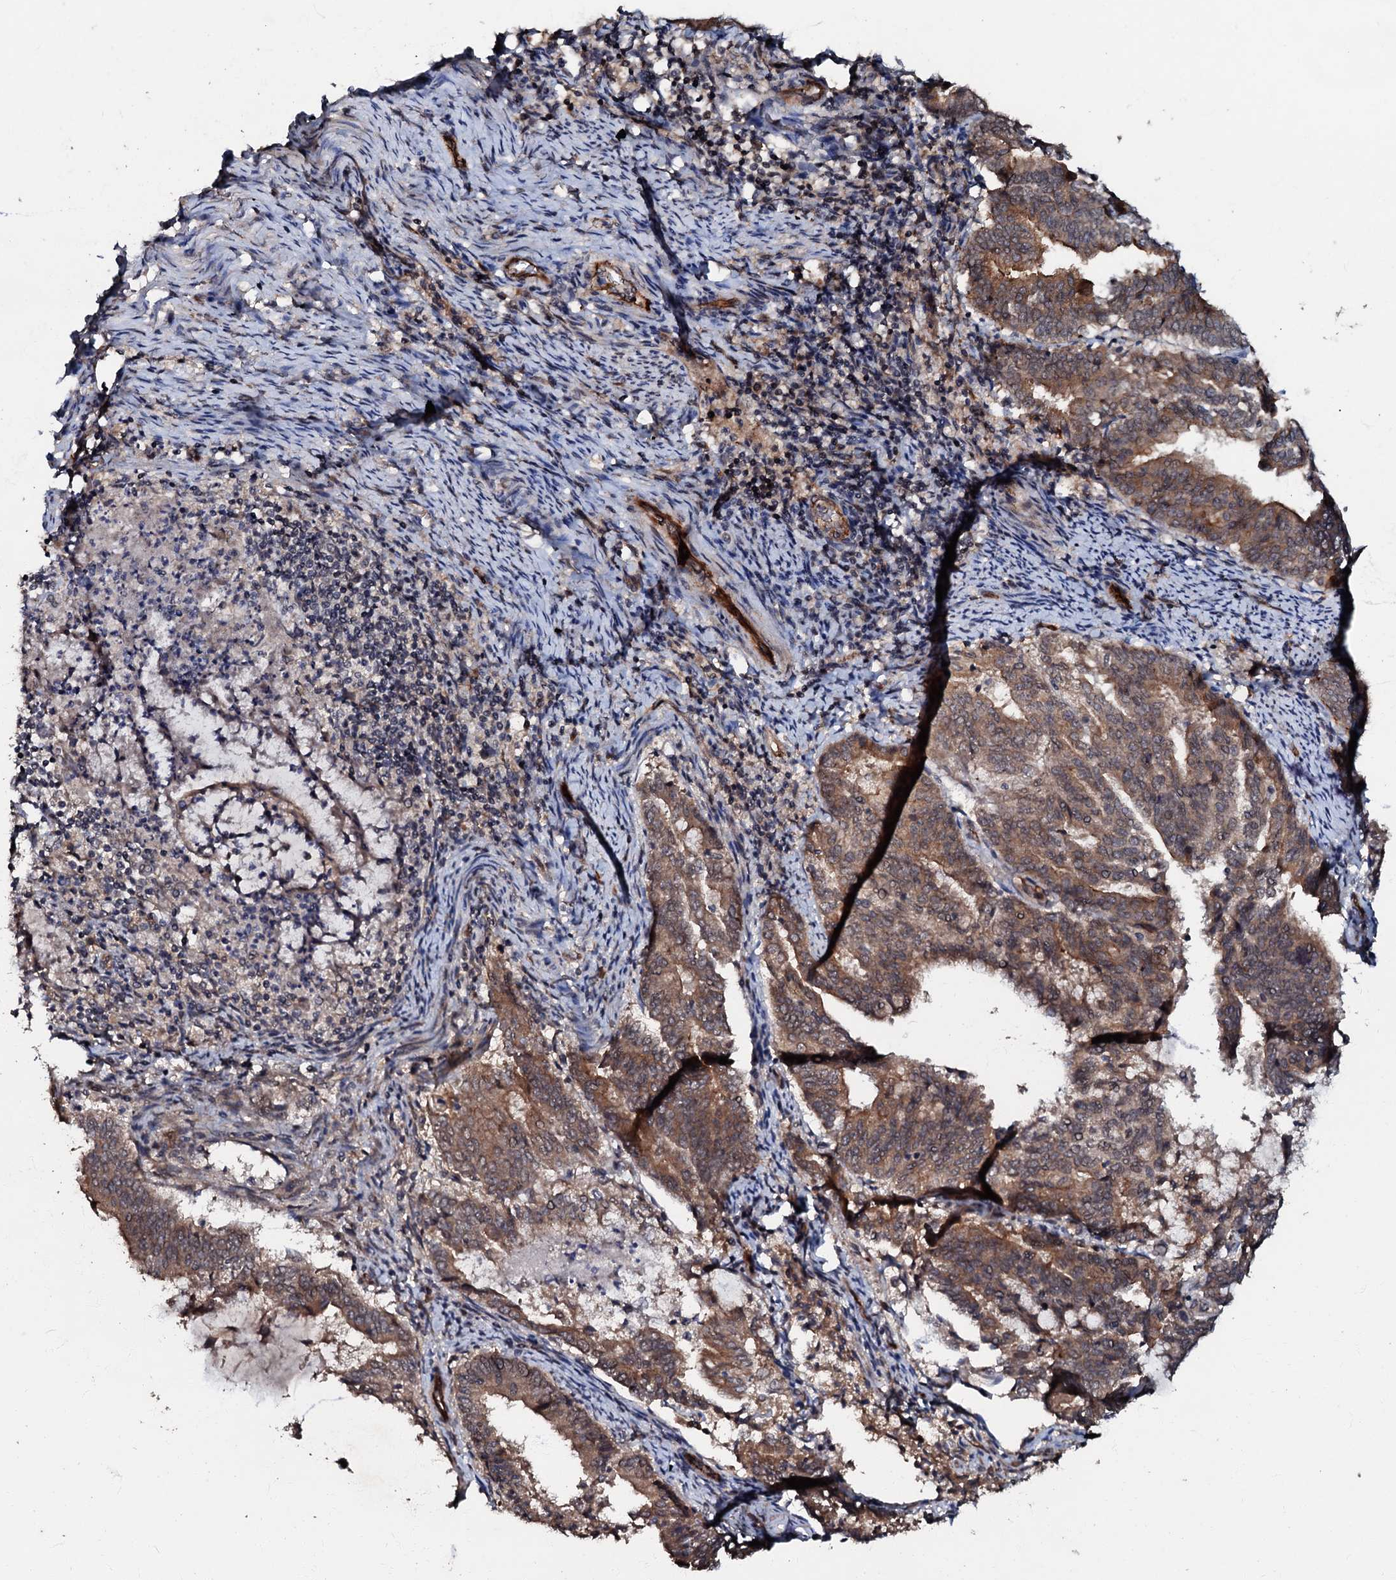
{"staining": {"intensity": "moderate", "quantity": ">75%", "location": "cytoplasmic/membranous"}, "tissue": "endometrial cancer", "cell_type": "Tumor cells", "image_type": "cancer", "snomed": [{"axis": "morphology", "description": "Adenocarcinoma, NOS"}, {"axis": "topography", "description": "Endometrium"}], "caption": "Immunohistochemistry (IHC) micrograph of neoplastic tissue: human adenocarcinoma (endometrial) stained using immunohistochemistry (IHC) displays medium levels of moderate protein expression localized specifically in the cytoplasmic/membranous of tumor cells, appearing as a cytoplasmic/membranous brown color.", "gene": "MANSC4", "patient": {"sex": "female", "age": 80}}